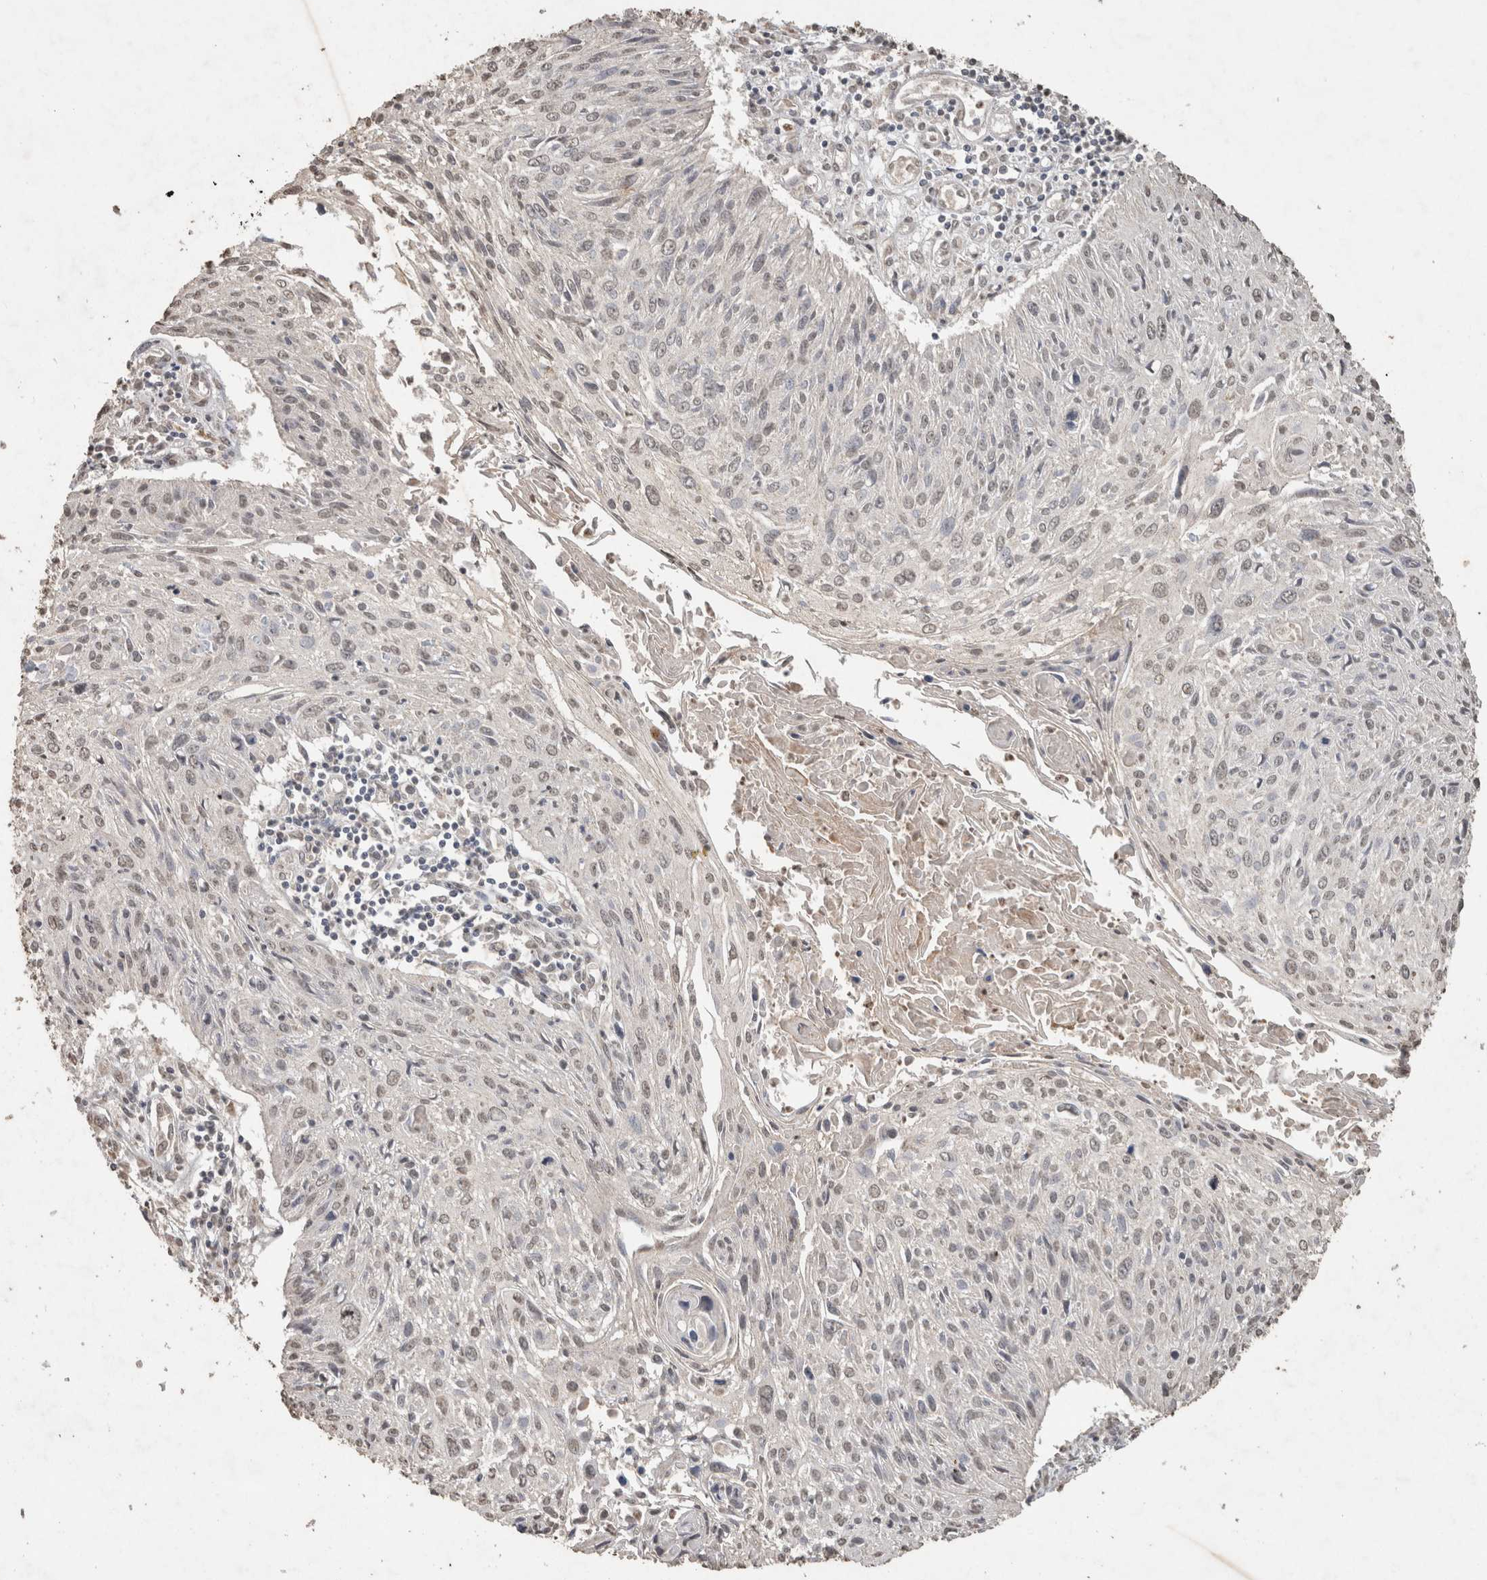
{"staining": {"intensity": "weak", "quantity": "25%-75%", "location": "nuclear"}, "tissue": "cervical cancer", "cell_type": "Tumor cells", "image_type": "cancer", "snomed": [{"axis": "morphology", "description": "Squamous cell carcinoma, NOS"}, {"axis": "topography", "description": "Cervix"}], "caption": "A photomicrograph of cervical cancer stained for a protein shows weak nuclear brown staining in tumor cells.", "gene": "FAM3A", "patient": {"sex": "female", "age": 51}}